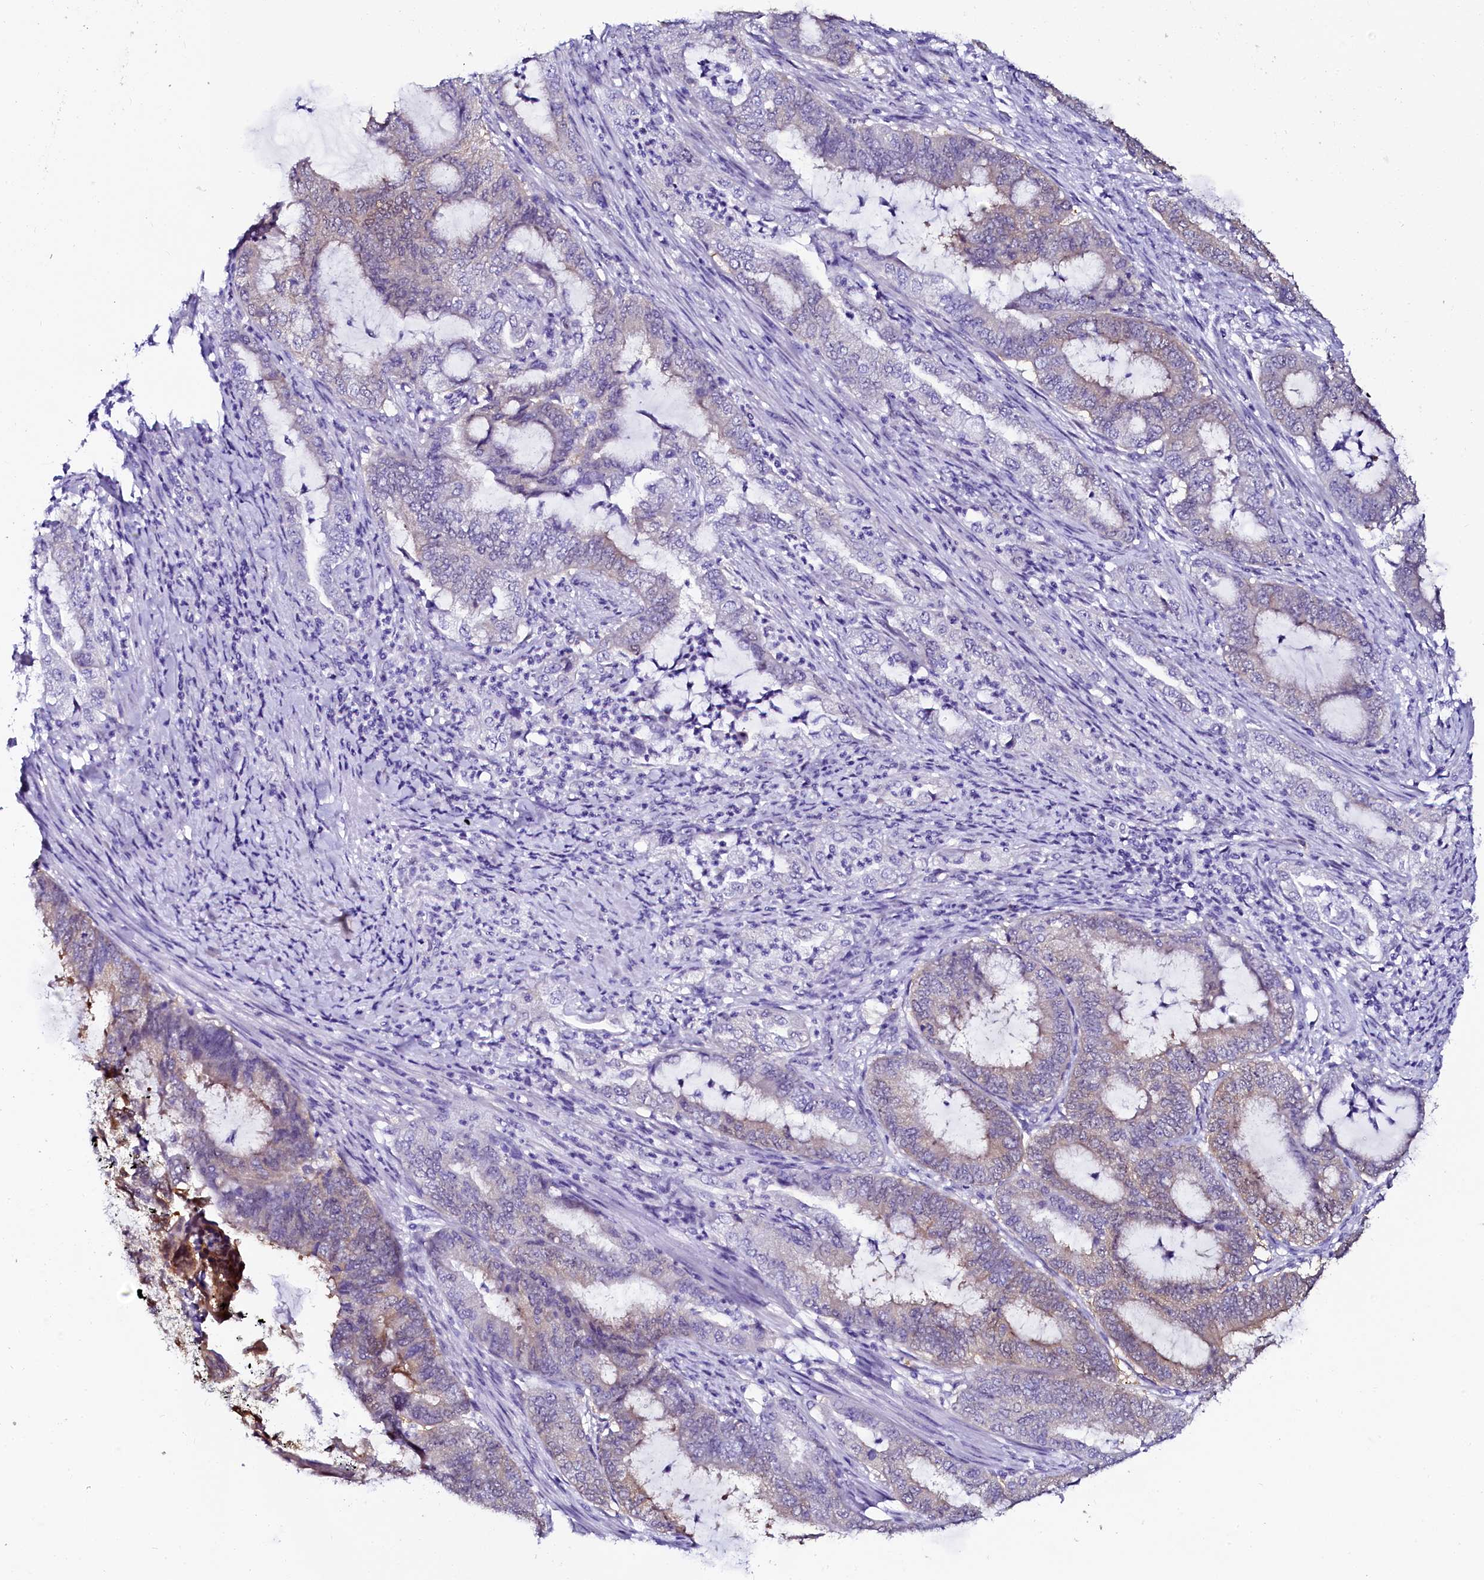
{"staining": {"intensity": "weak", "quantity": "25%-75%", "location": "cytoplasmic/membranous"}, "tissue": "endometrial cancer", "cell_type": "Tumor cells", "image_type": "cancer", "snomed": [{"axis": "morphology", "description": "Adenocarcinoma, NOS"}, {"axis": "topography", "description": "Endometrium"}], "caption": "IHC image of endometrial cancer (adenocarcinoma) stained for a protein (brown), which reveals low levels of weak cytoplasmic/membranous staining in about 25%-75% of tumor cells.", "gene": "SORD", "patient": {"sex": "female", "age": 51}}